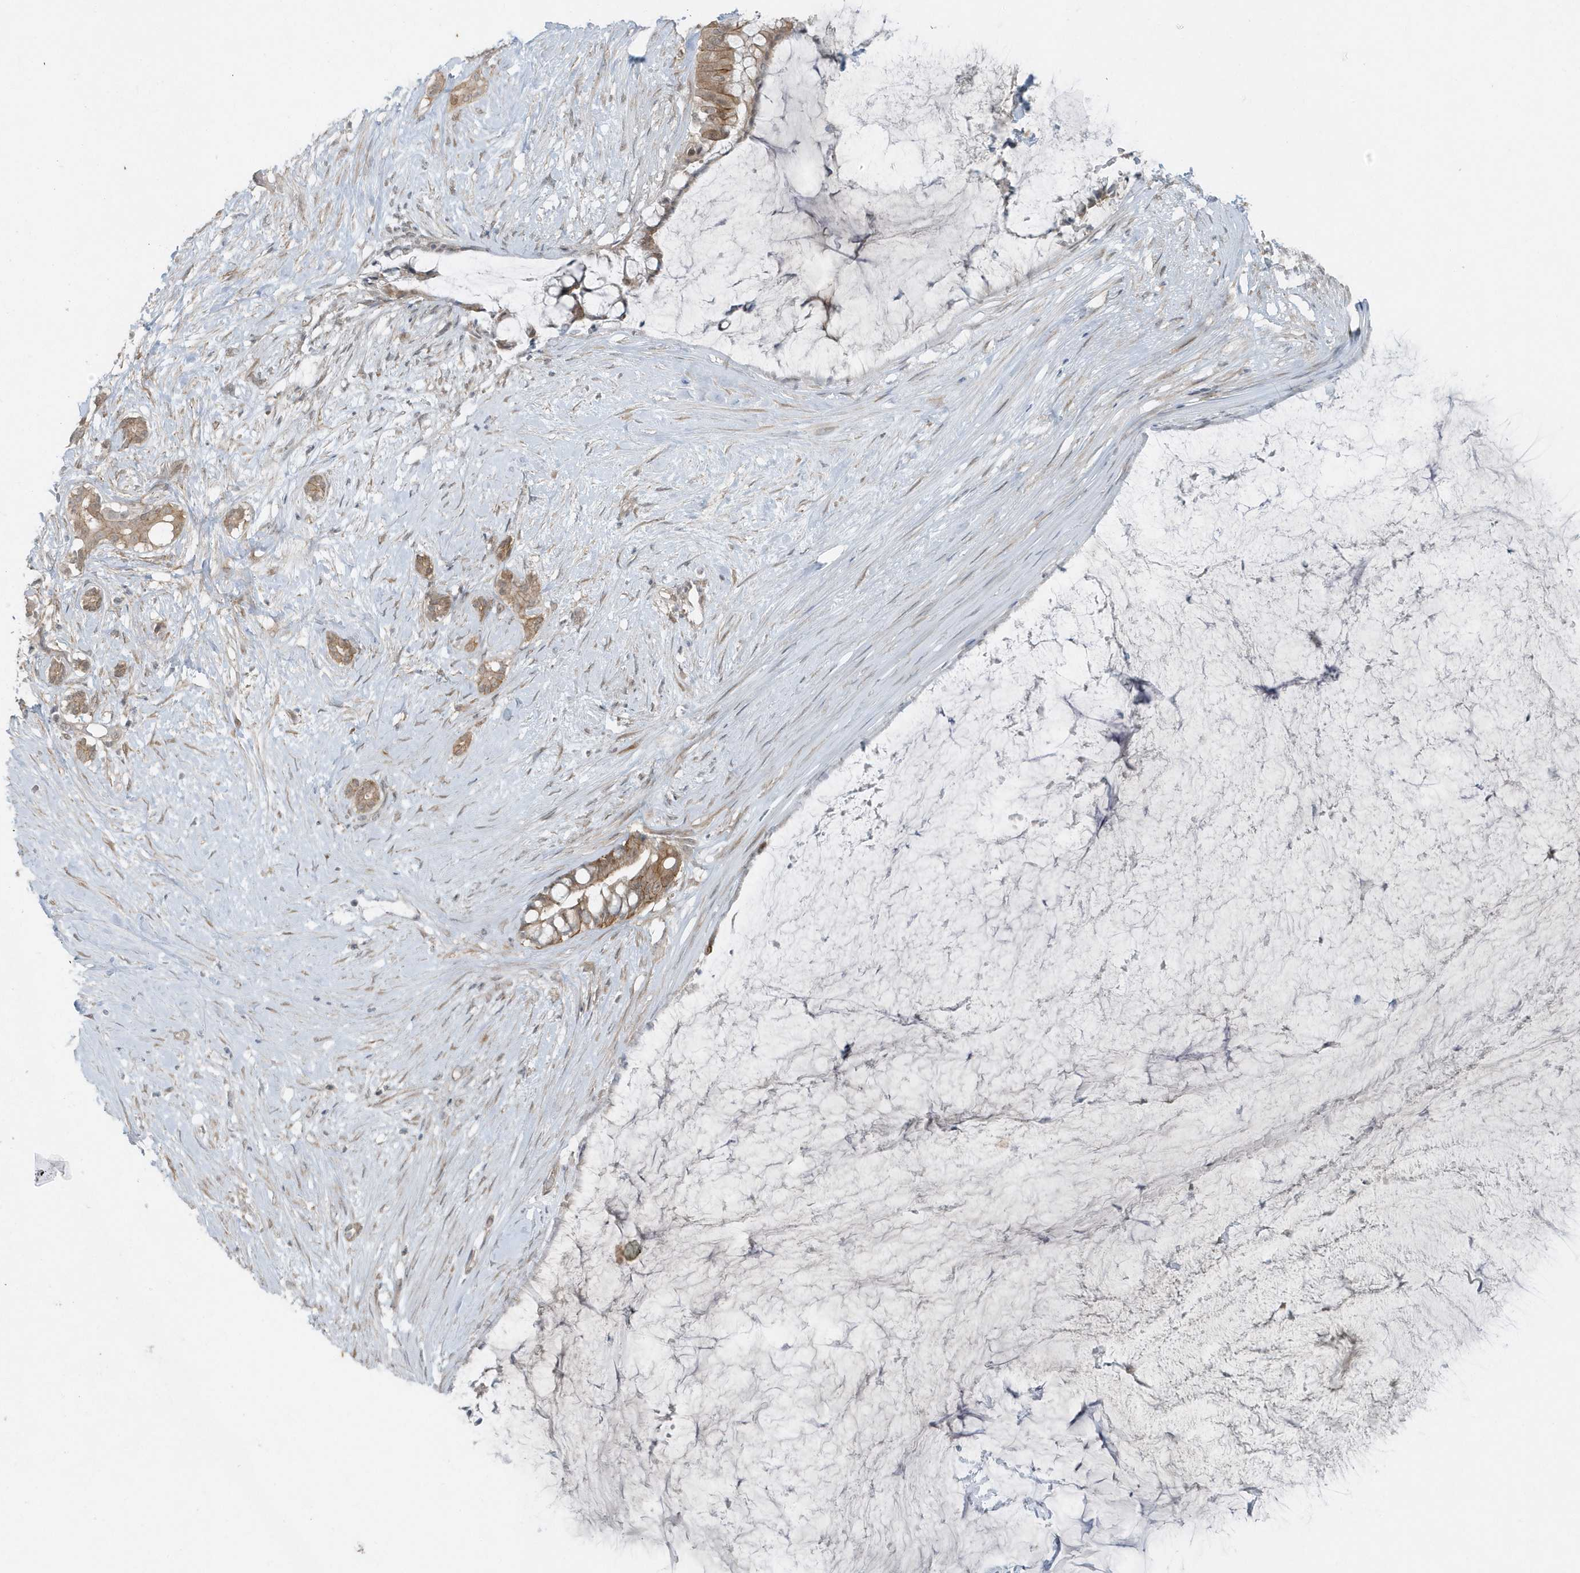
{"staining": {"intensity": "weak", "quantity": "<25%", "location": "cytoplasmic/membranous"}, "tissue": "pancreatic cancer", "cell_type": "Tumor cells", "image_type": "cancer", "snomed": [{"axis": "morphology", "description": "Adenocarcinoma, NOS"}, {"axis": "topography", "description": "Pancreas"}], "caption": "Tumor cells show no significant protein expression in pancreatic cancer.", "gene": "PARD3B", "patient": {"sex": "male", "age": 41}}